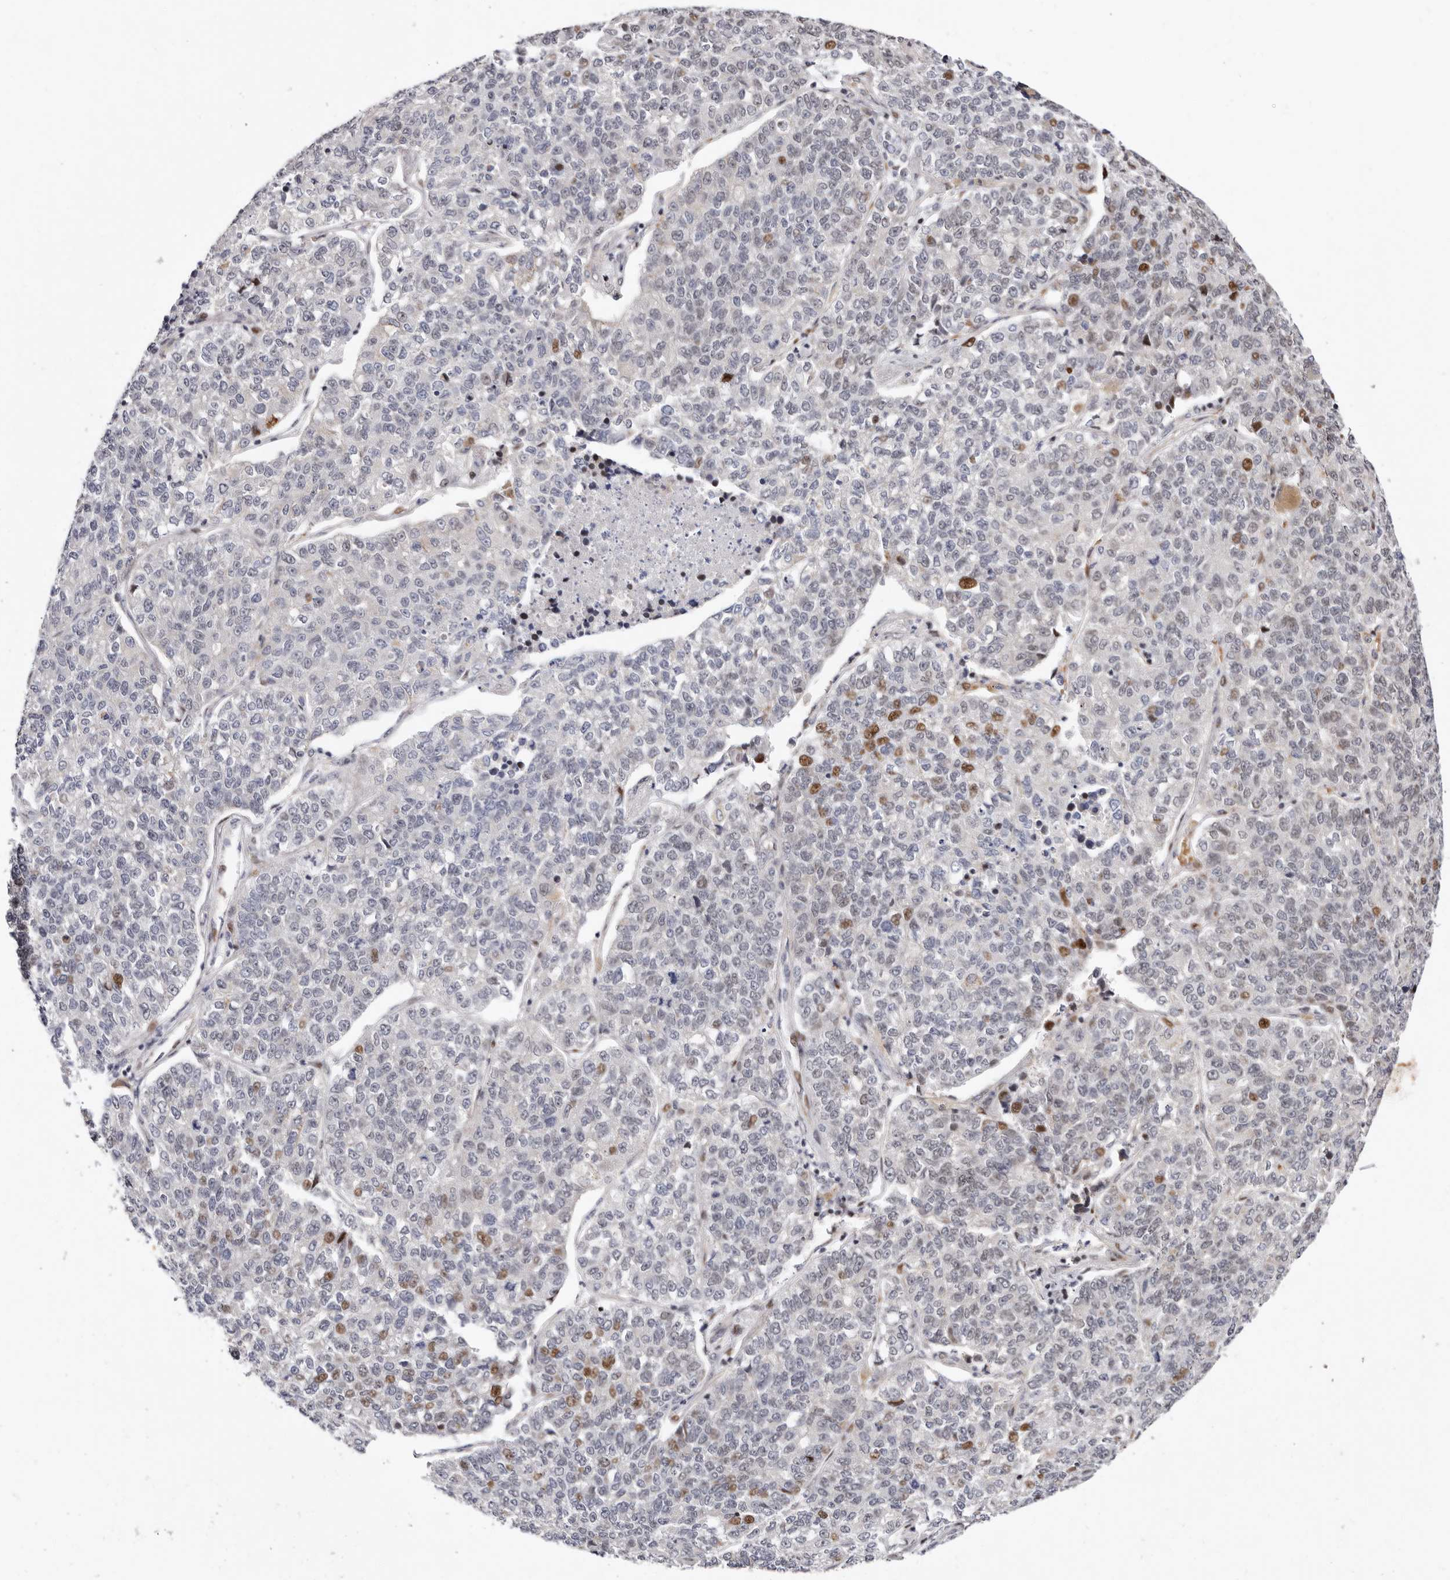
{"staining": {"intensity": "moderate", "quantity": "<25%", "location": "cytoplasmic/membranous,nuclear"}, "tissue": "lung cancer", "cell_type": "Tumor cells", "image_type": "cancer", "snomed": [{"axis": "morphology", "description": "Adenocarcinoma, NOS"}, {"axis": "topography", "description": "Lung"}], "caption": "Immunohistochemistry staining of lung adenocarcinoma, which exhibits low levels of moderate cytoplasmic/membranous and nuclear positivity in about <25% of tumor cells indicating moderate cytoplasmic/membranous and nuclear protein staining. The staining was performed using DAB (3,3'-diaminobenzidine) (brown) for protein detection and nuclei were counterstained in hematoxylin (blue).", "gene": "EPHX3", "patient": {"sex": "male", "age": 49}}